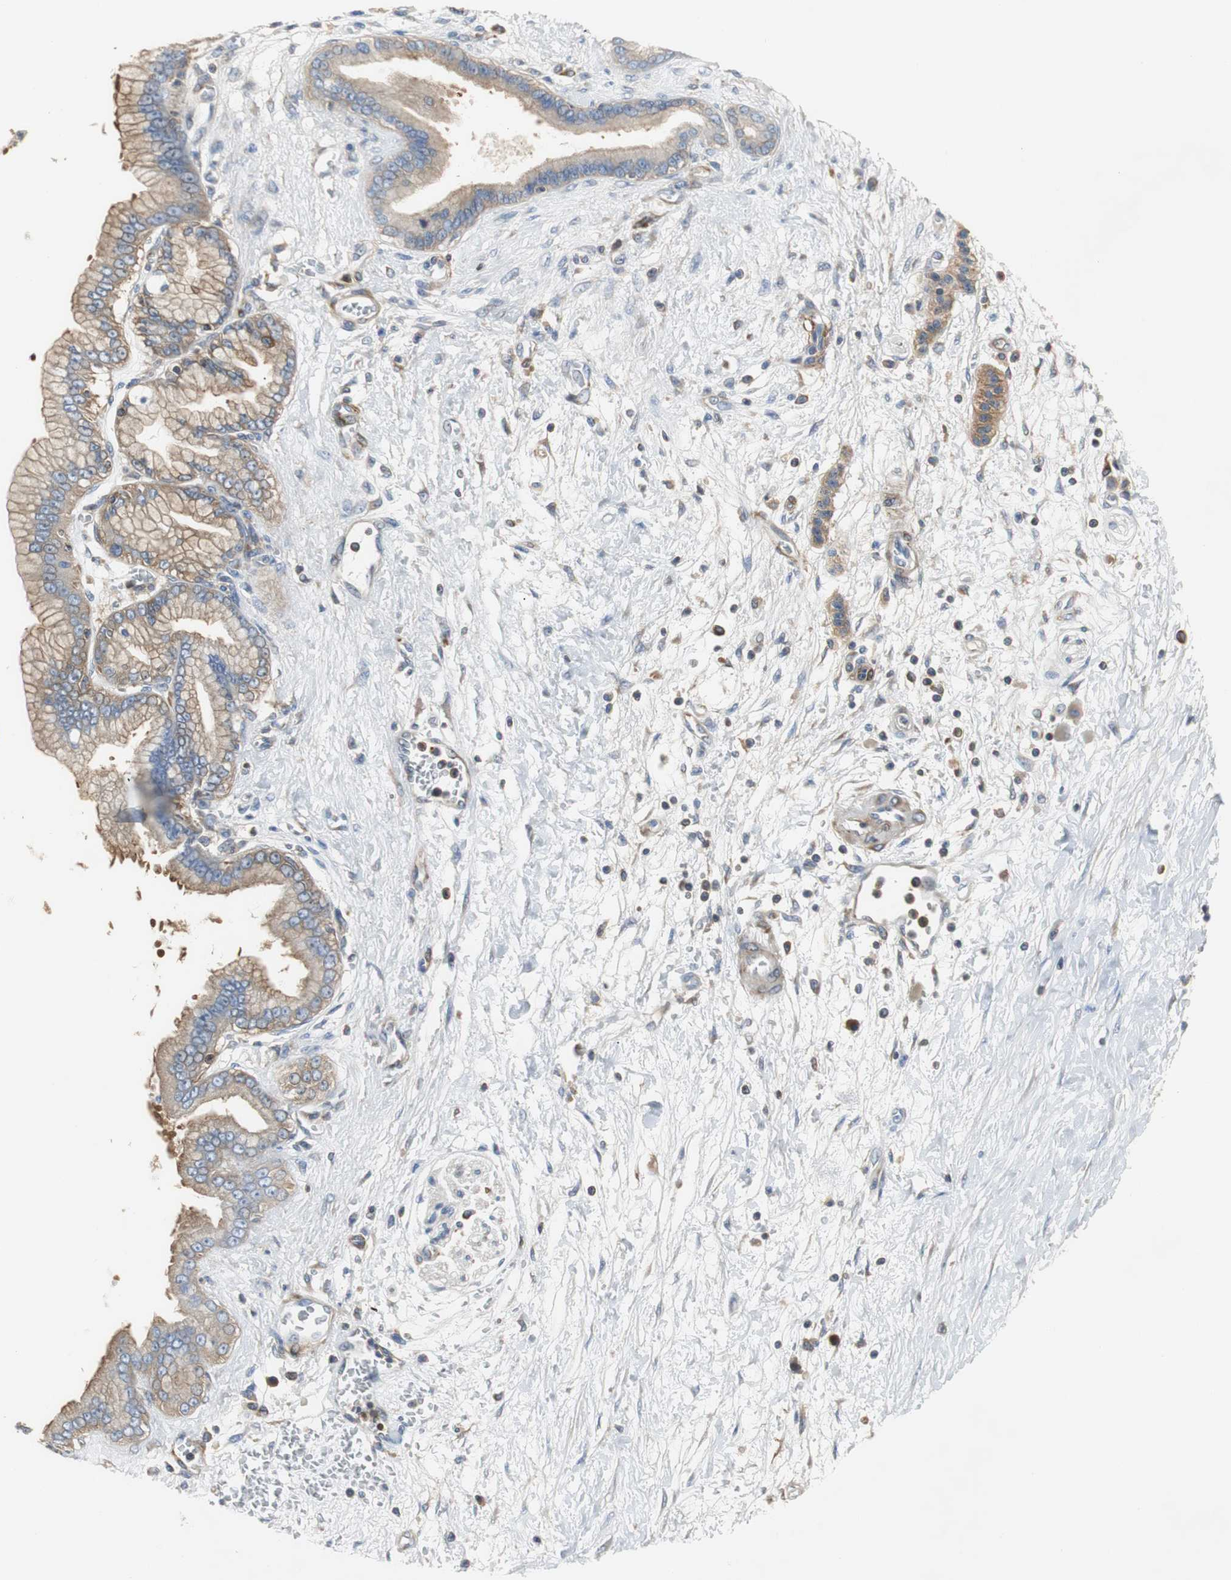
{"staining": {"intensity": "moderate", "quantity": ">75%", "location": "cytoplasmic/membranous"}, "tissue": "pancreatic cancer", "cell_type": "Tumor cells", "image_type": "cancer", "snomed": [{"axis": "morphology", "description": "Adenocarcinoma, NOS"}, {"axis": "topography", "description": "Pancreas"}], "caption": "Brown immunohistochemical staining in pancreatic cancer exhibits moderate cytoplasmic/membranous expression in about >75% of tumor cells. Nuclei are stained in blue.", "gene": "GYS1", "patient": {"sex": "male", "age": 59}}